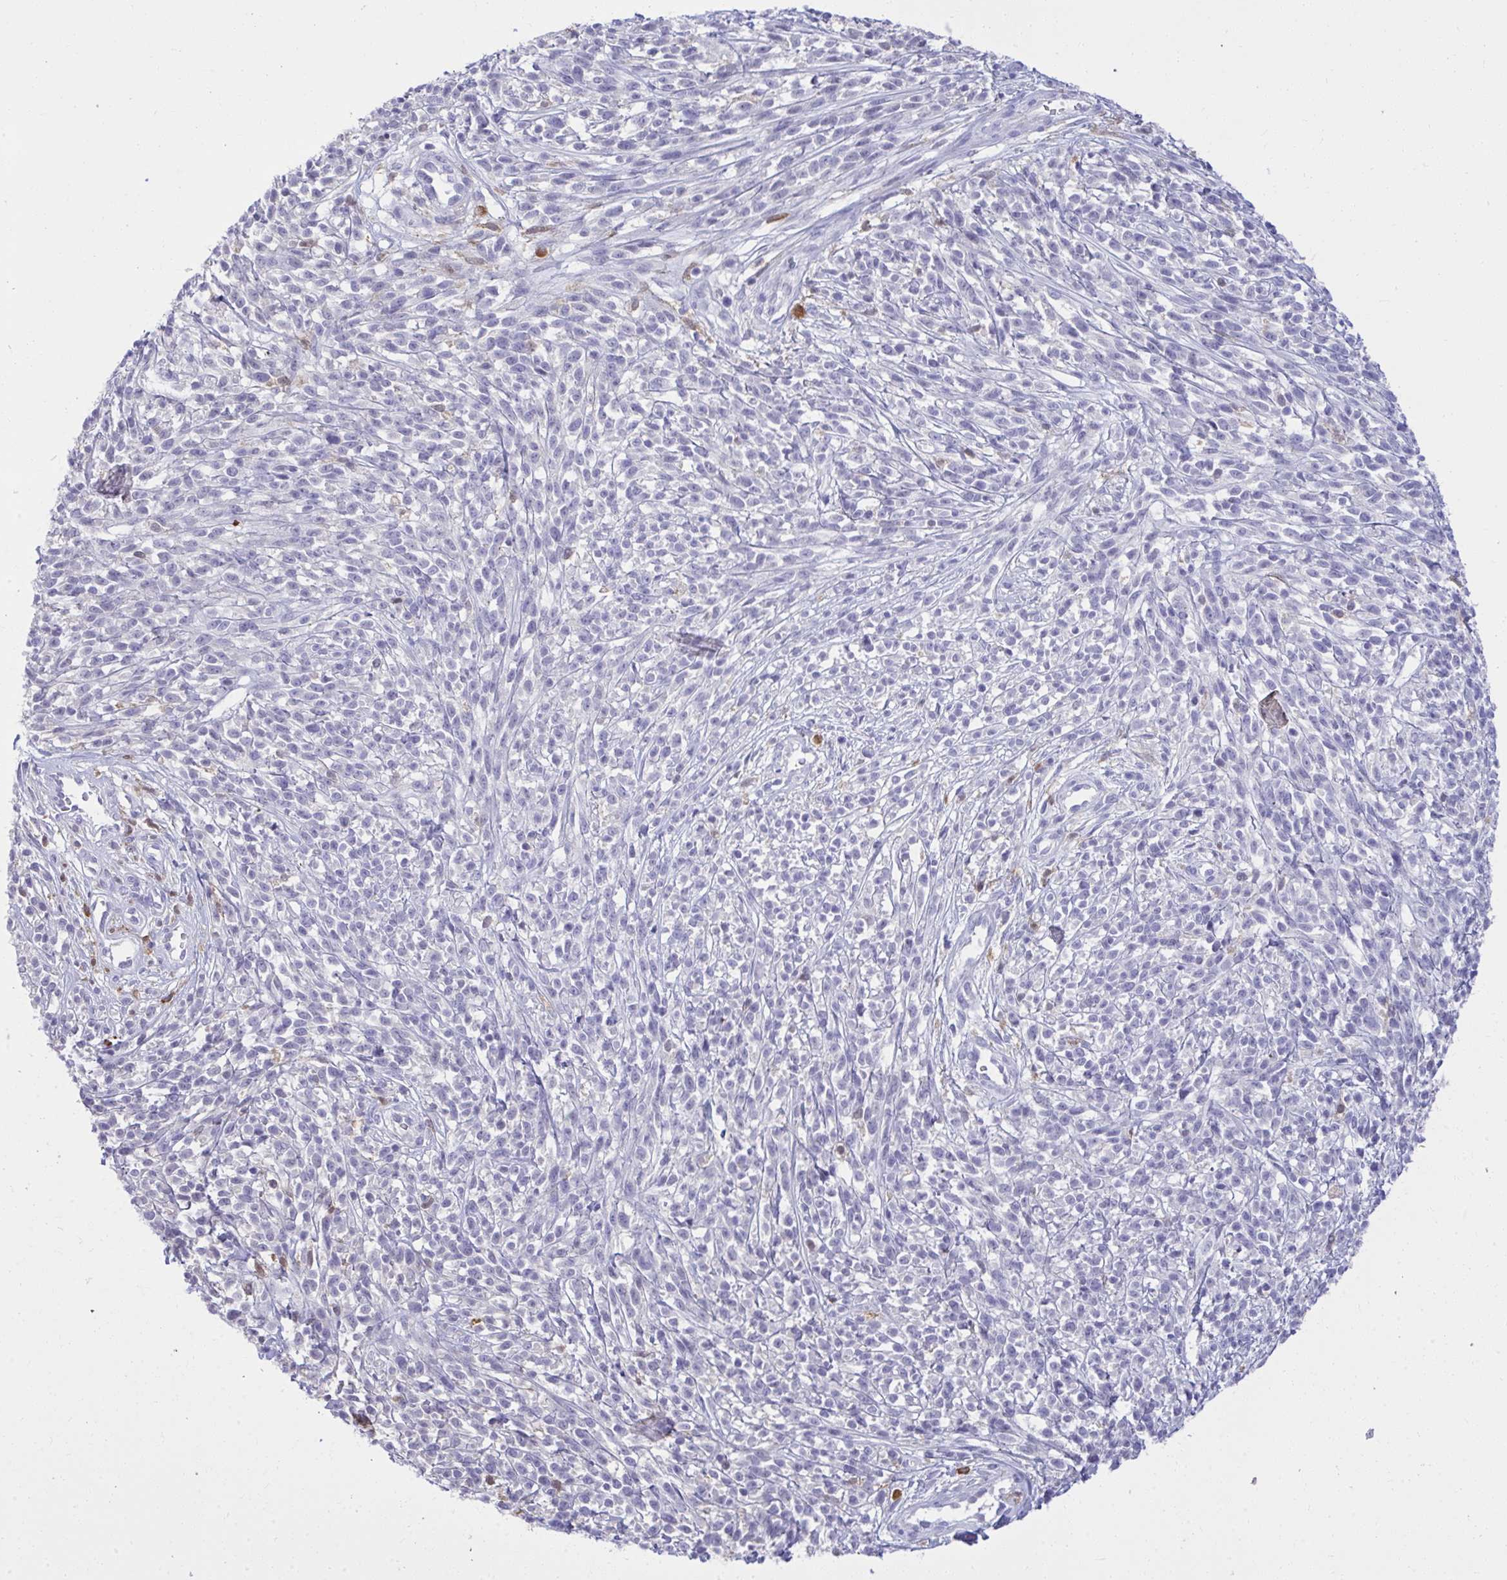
{"staining": {"intensity": "negative", "quantity": "none", "location": "none"}, "tissue": "melanoma", "cell_type": "Tumor cells", "image_type": "cancer", "snomed": [{"axis": "morphology", "description": "Malignant melanoma, NOS"}, {"axis": "topography", "description": "Skin"}, {"axis": "topography", "description": "Skin of trunk"}], "caption": "This is an immunohistochemistry (IHC) photomicrograph of malignant melanoma. There is no staining in tumor cells.", "gene": "PSD", "patient": {"sex": "male", "age": 74}}